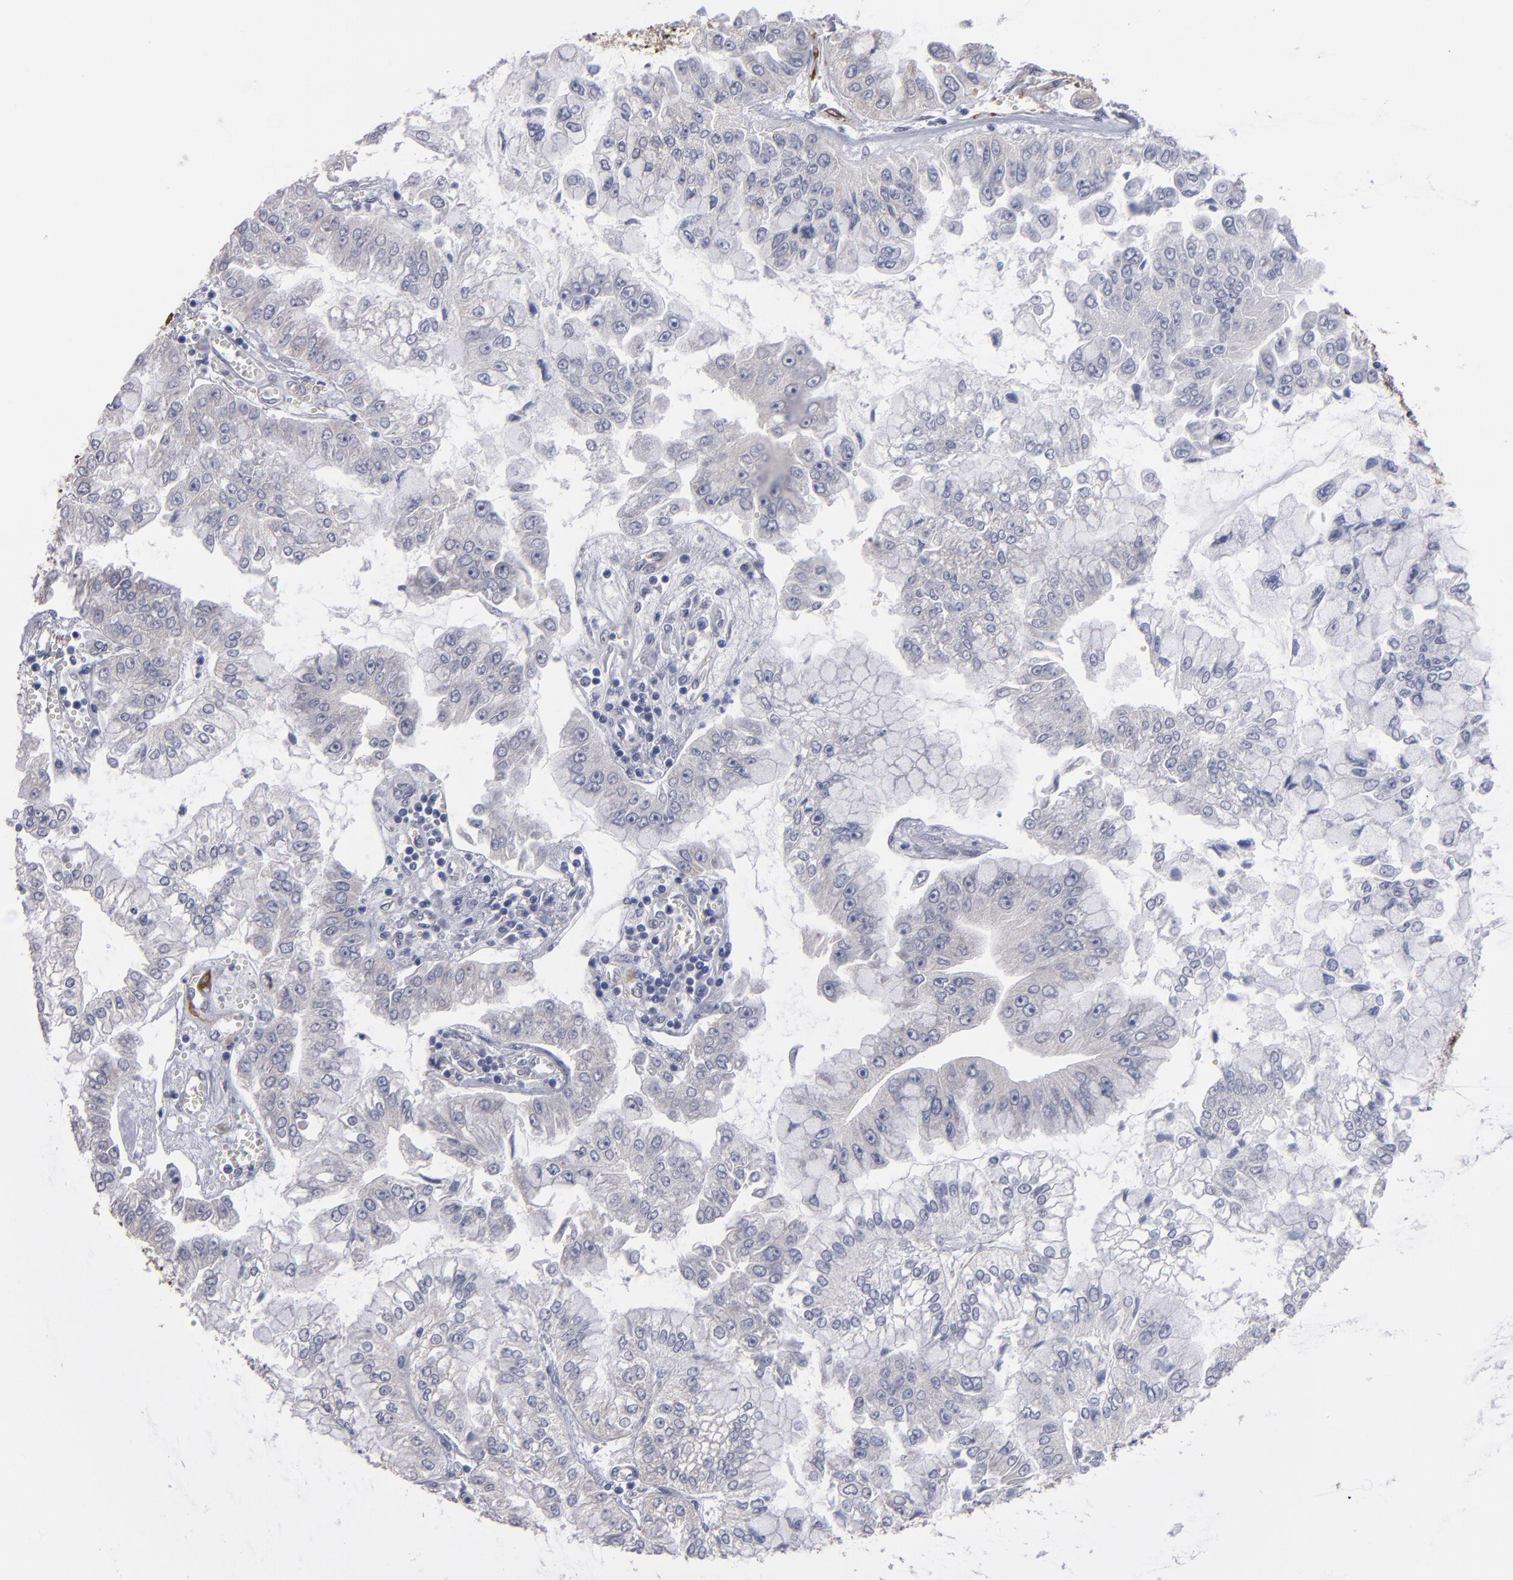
{"staining": {"intensity": "negative", "quantity": "none", "location": "none"}, "tissue": "liver cancer", "cell_type": "Tumor cells", "image_type": "cancer", "snomed": [{"axis": "morphology", "description": "Cholangiocarcinoma"}, {"axis": "topography", "description": "Liver"}], "caption": "Micrograph shows no significant protein positivity in tumor cells of liver cancer.", "gene": "SLMAP", "patient": {"sex": "female", "age": 79}}